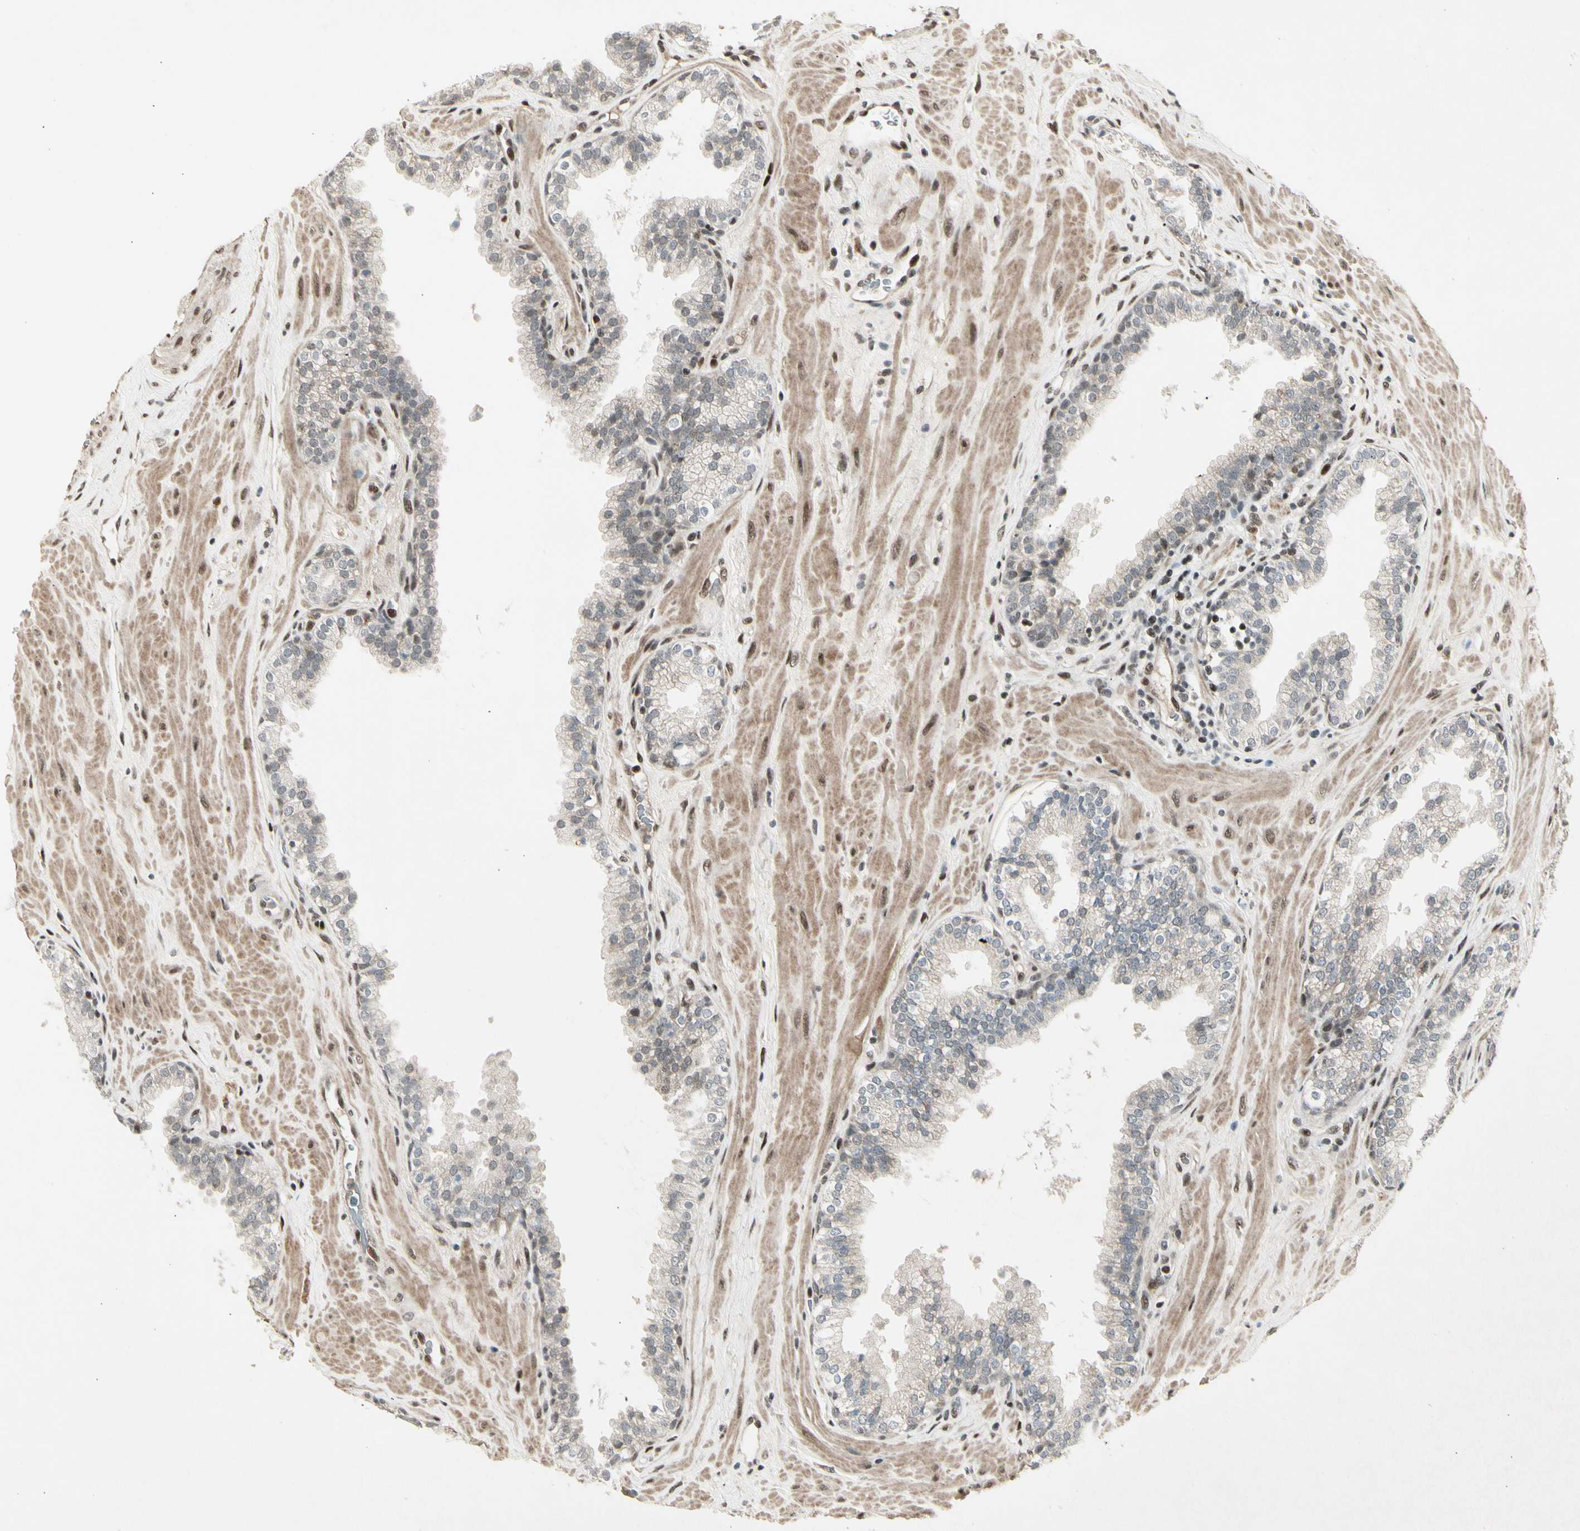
{"staining": {"intensity": "negative", "quantity": "none", "location": "none"}, "tissue": "prostate", "cell_type": "Glandular cells", "image_type": "normal", "snomed": [{"axis": "morphology", "description": "Normal tissue, NOS"}, {"axis": "topography", "description": "Prostate"}], "caption": "High magnification brightfield microscopy of normal prostate stained with DAB (3,3'-diaminobenzidine) (brown) and counterstained with hematoxylin (blue): glandular cells show no significant expression.", "gene": "FOXJ2", "patient": {"sex": "male", "age": 51}}